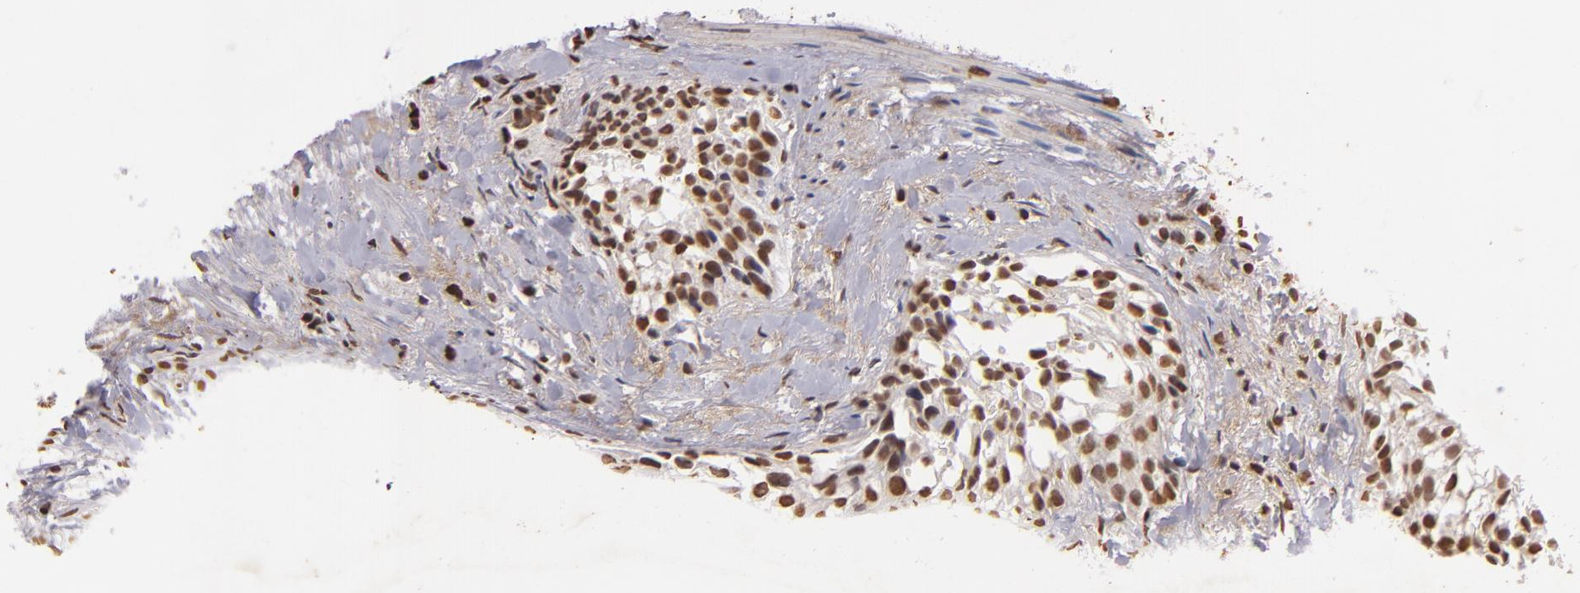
{"staining": {"intensity": "weak", "quantity": "25%-75%", "location": "nuclear"}, "tissue": "urothelial cancer", "cell_type": "Tumor cells", "image_type": "cancer", "snomed": [{"axis": "morphology", "description": "Urothelial carcinoma, High grade"}, {"axis": "topography", "description": "Urinary bladder"}], "caption": "A micrograph of high-grade urothelial carcinoma stained for a protein shows weak nuclear brown staining in tumor cells. The protein of interest is shown in brown color, while the nuclei are stained blue.", "gene": "THRB", "patient": {"sex": "female", "age": 78}}